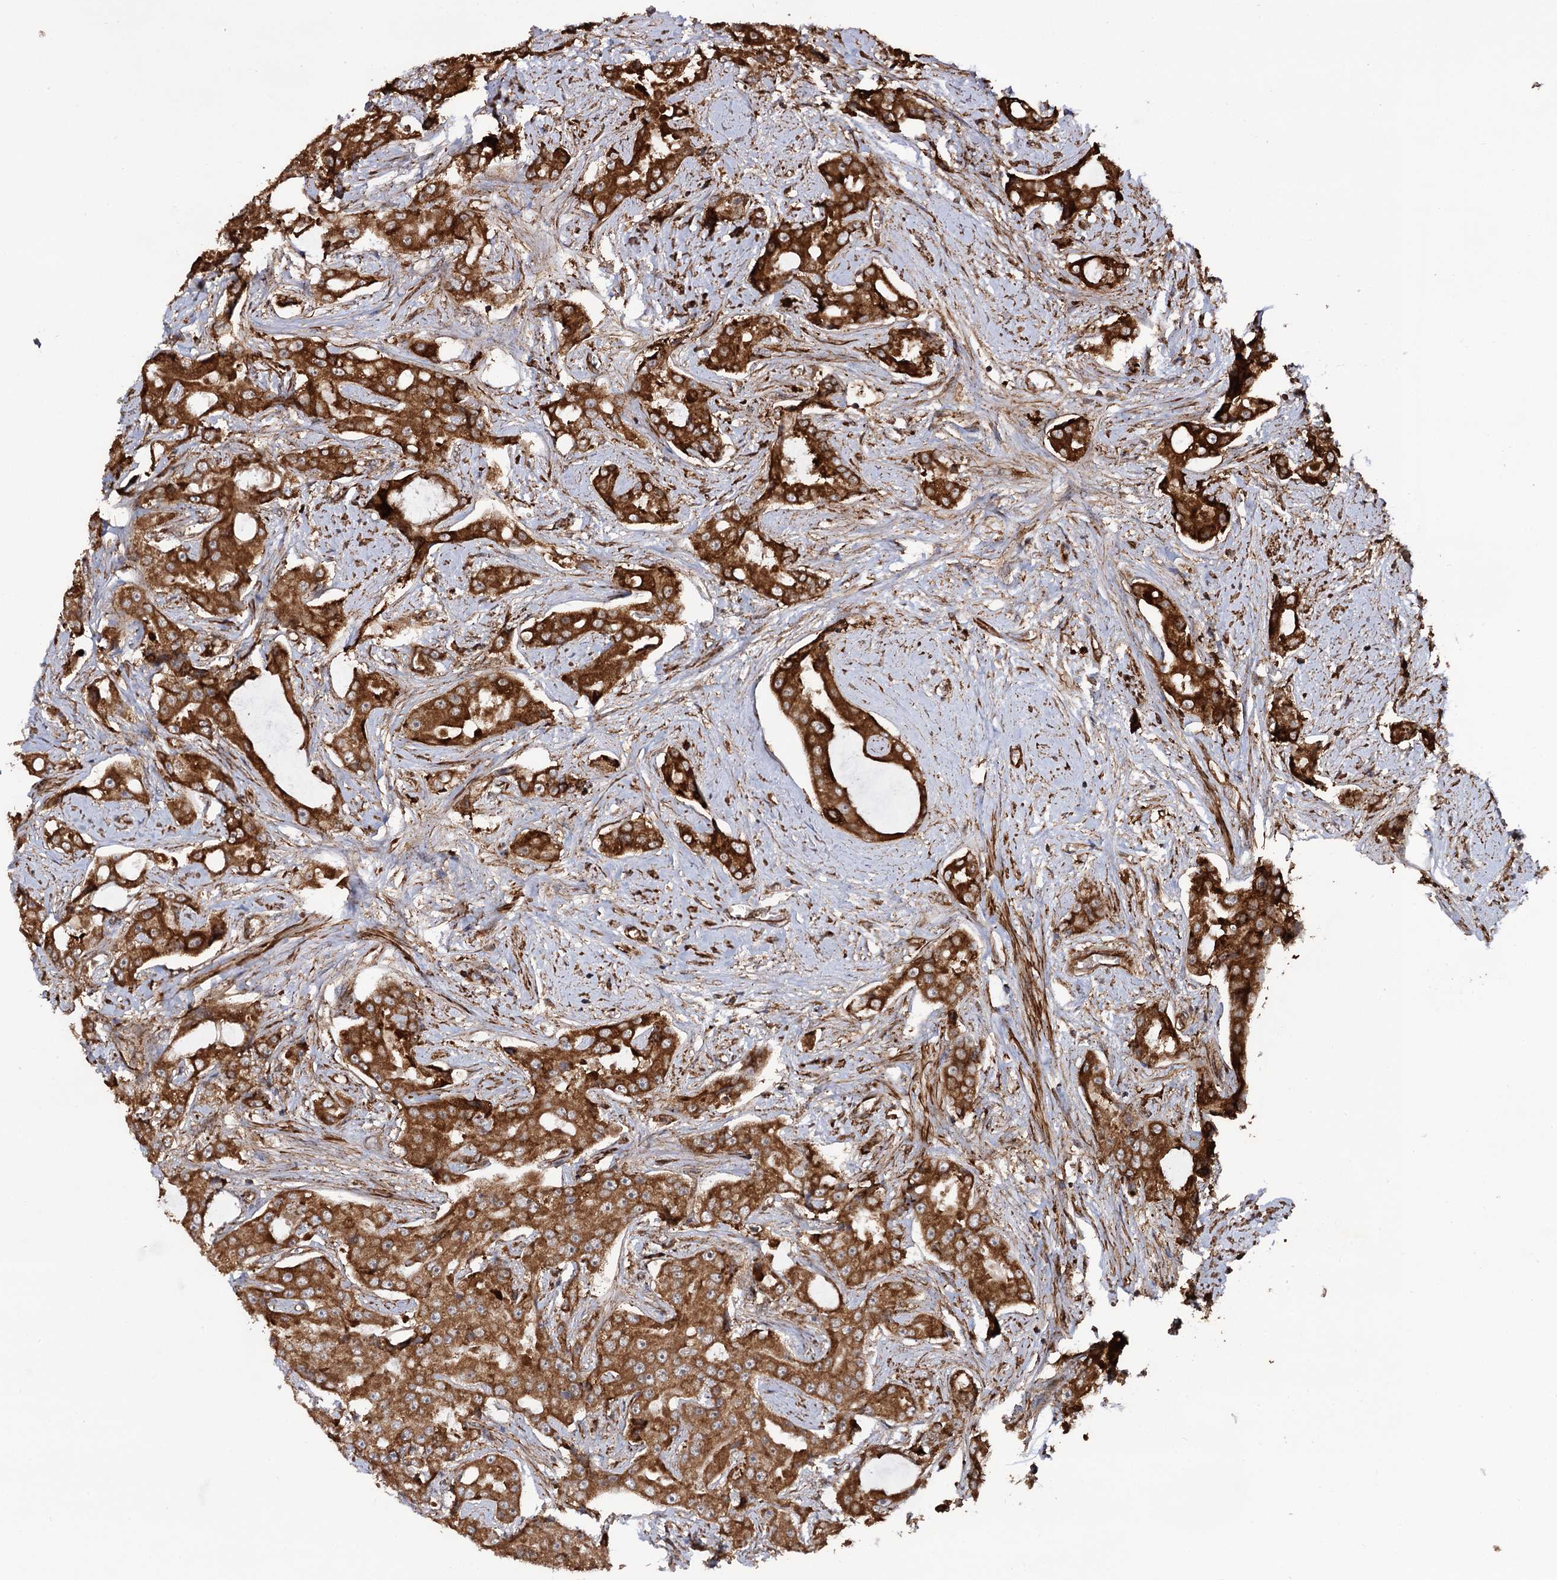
{"staining": {"intensity": "strong", "quantity": ">75%", "location": "cytoplasmic/membranous"}, "tissue": "prostate cancer", "cell_type": "Tumor cells", "image_type": "cancer", "snomed": [{"axis": "morphology", "description": "Adenocarcinoma, High grade"}, {"axis": "topography", "description": "Prostate"}], "caption": "Approximately >75% of tumor cells in prostate cancer (adenocarcinoma (high-grade)) demonstrate strong cytoplasmic/membranous protein expression as visualized by brown immunohistochemical staining.", "gene": "ATP8B4", "patient": {"sex": "male", "age": 73}}